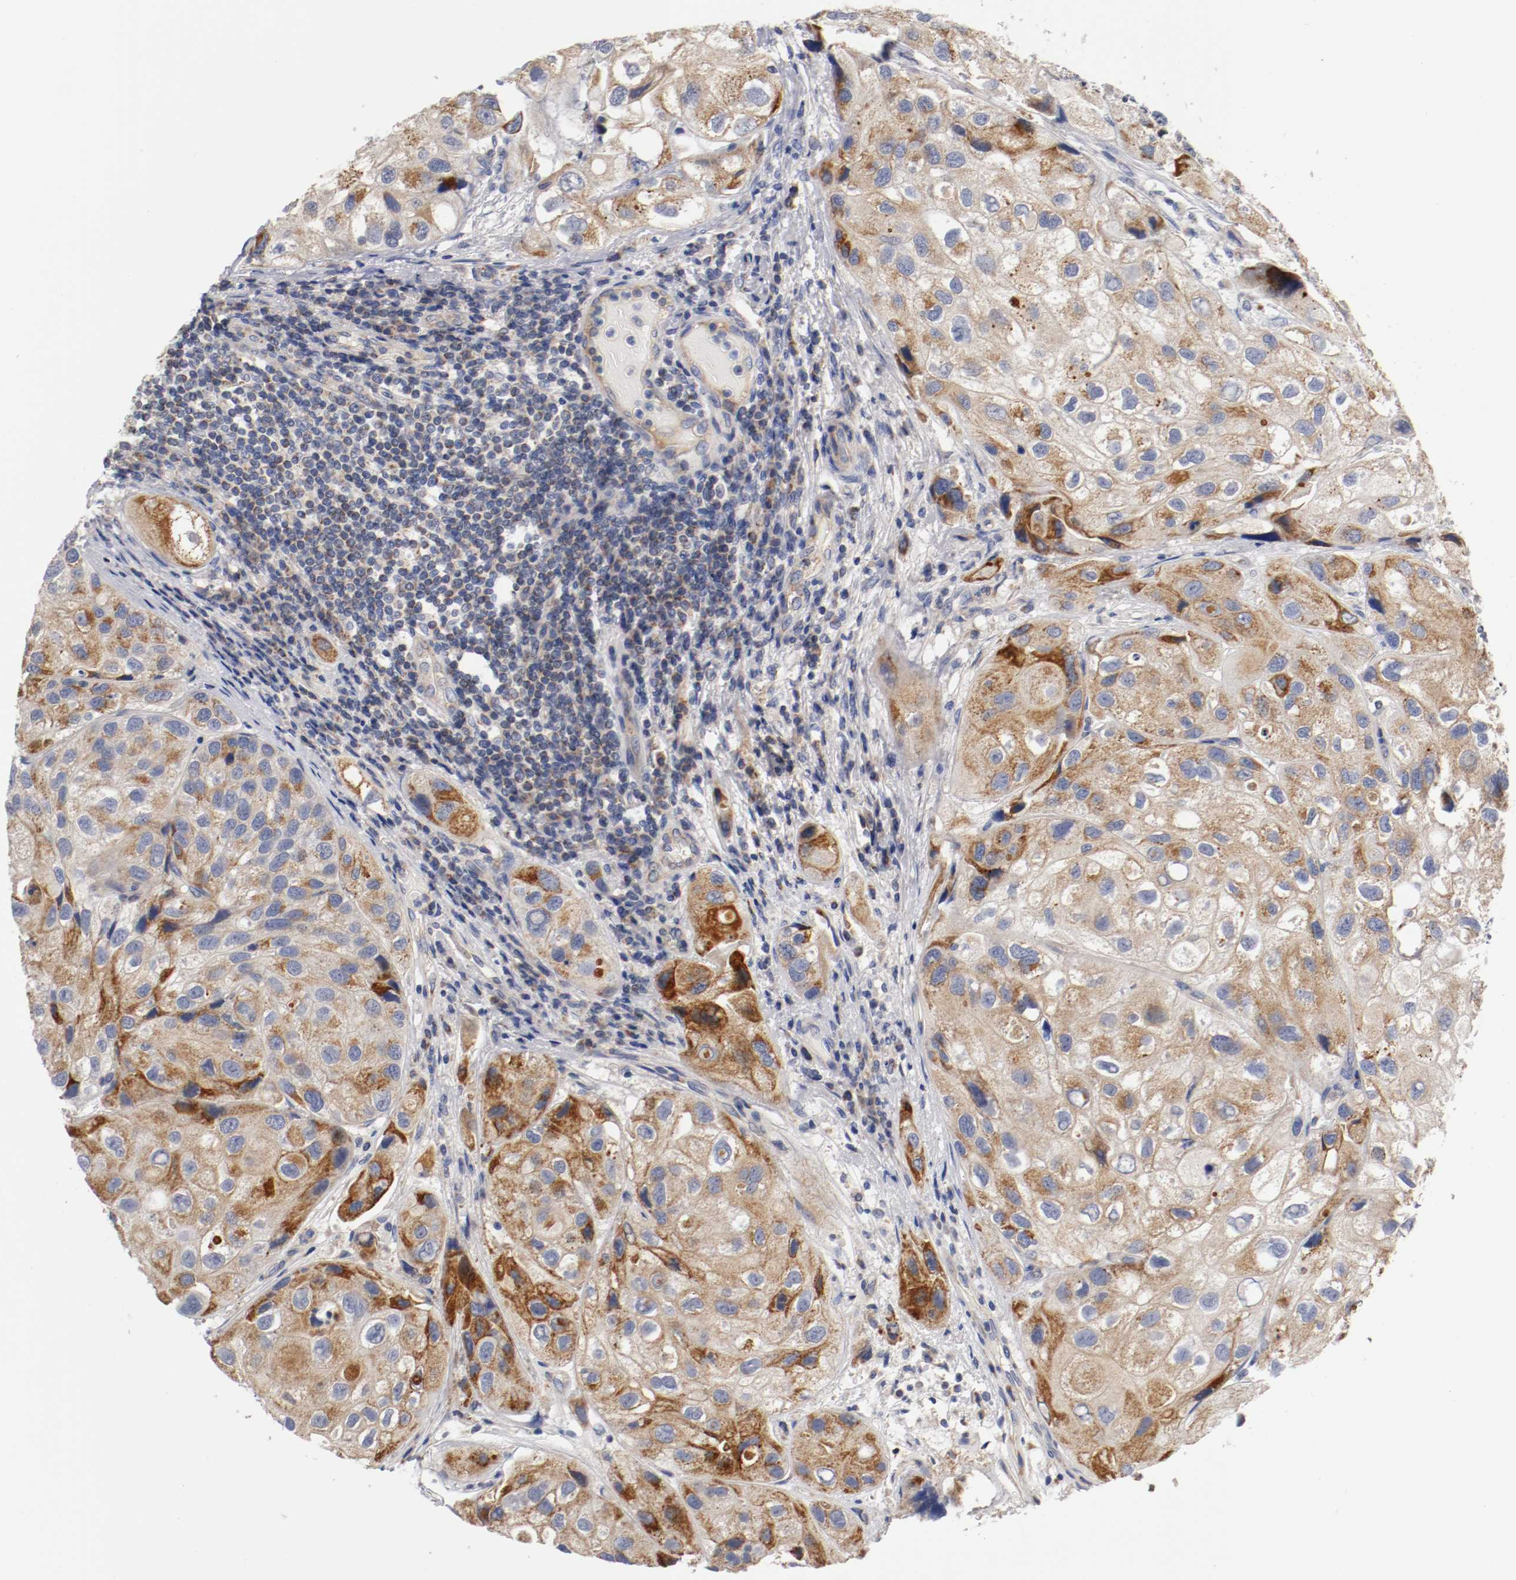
{"staining": {"intensity": "moderate", "quantity": ">75%", "location": "cytoplasmic/membranous"}, "tissue": "urothelial cancer", "cell_type": "Tumor cells", "image_type": "cancer", "snomed": [{"axis": "morphology", "description": "Urothelial carcinoma, High grade"}, {"axis": "topography", "description": "Urinary bladder"}], "caption": "Urothelial carcinoma (high-grade) stained with a protein marker shows moderate staining in tumor cells.", "gene": "PCSK6", "patient": {"sex": "female", "age": 64}}